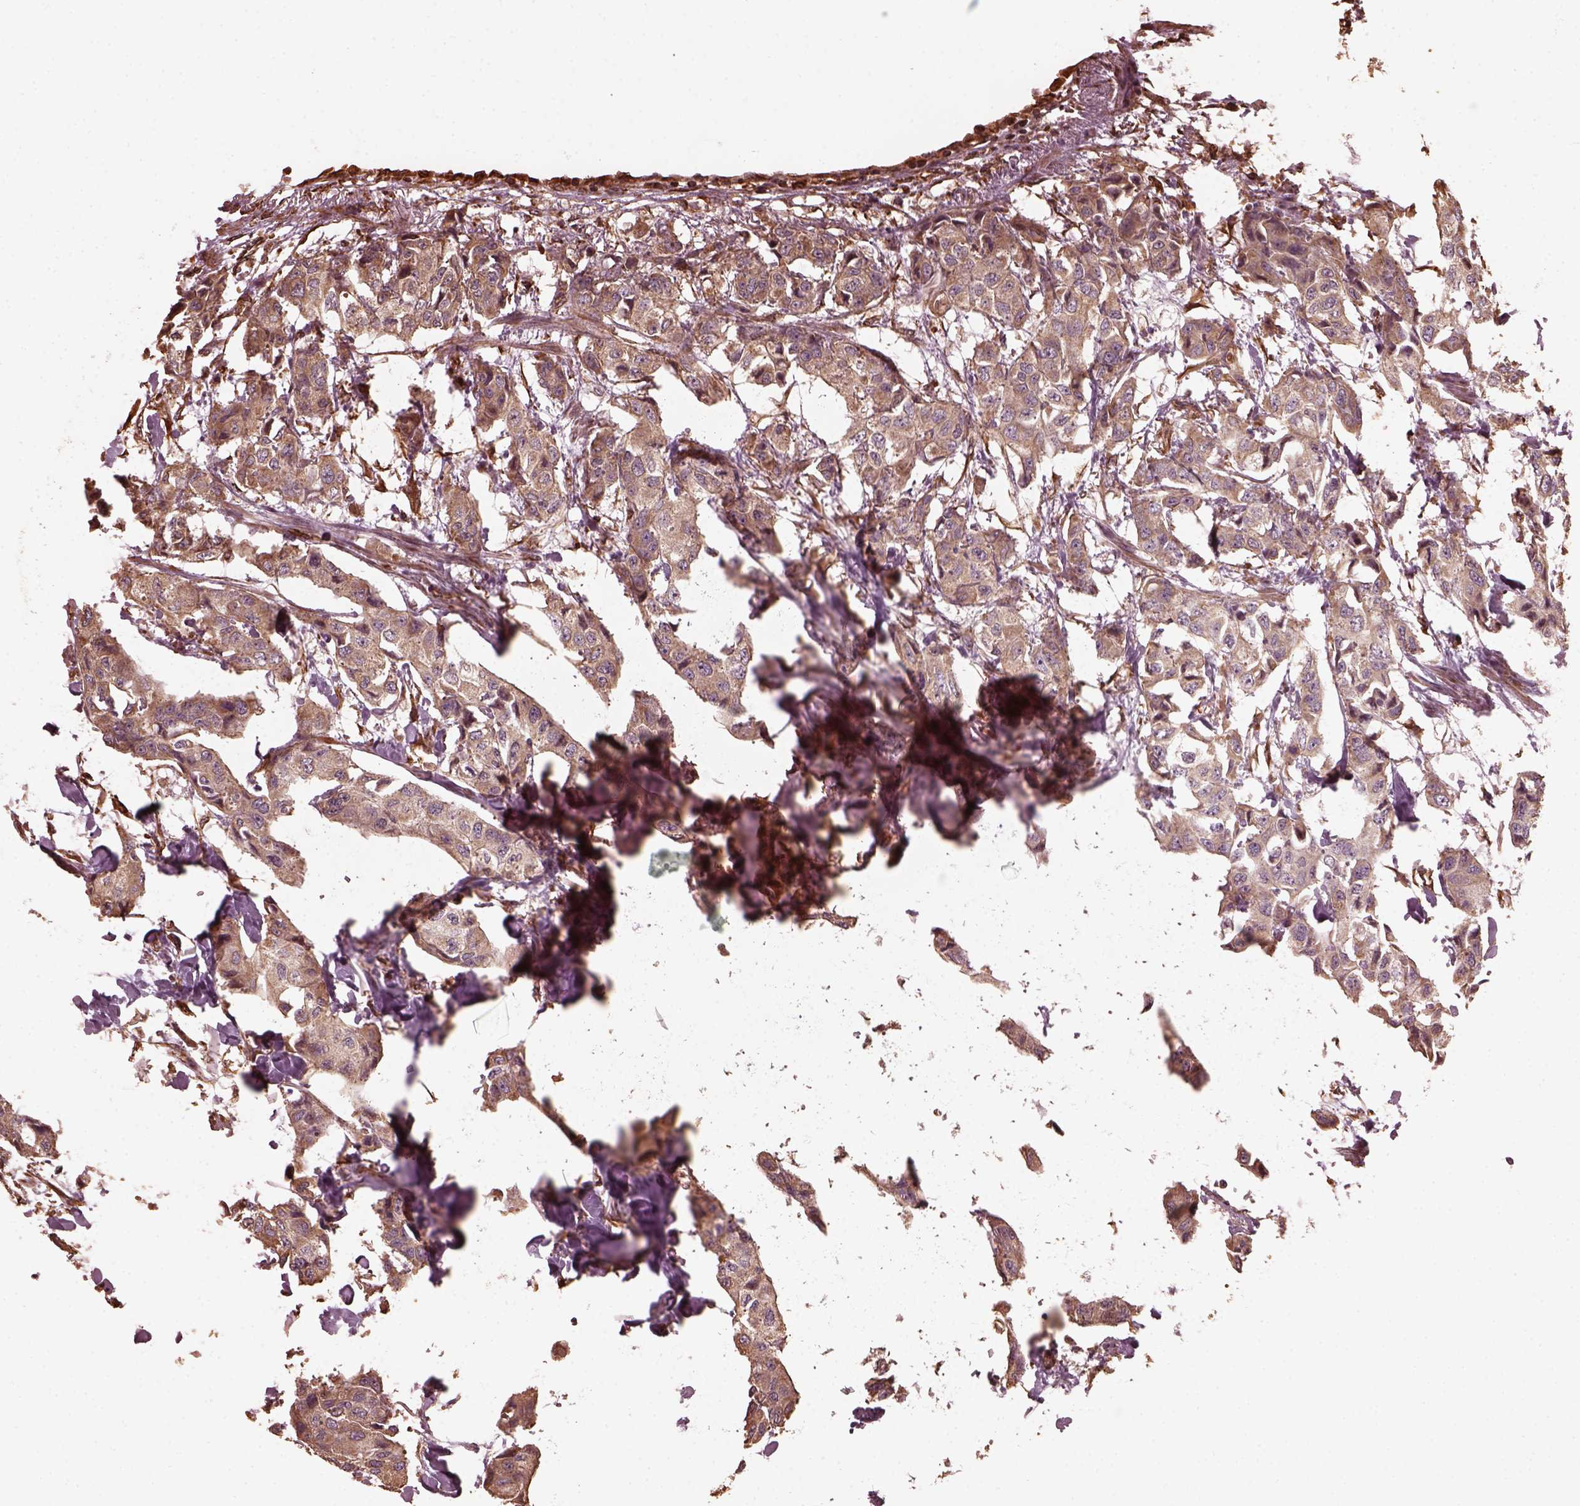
{"staining": {"intensity": "weak", "quantity": "25%-75%", "location": "cytoplasmic/membranous"}, "tissue": "breast cancer", "cell_type": "Tumor cells", "image_type": "cancer", "snomed": [{"axis": "morphology", "description": "Duct carcinoma"}, {"axis": "topography", "description": "Breast"}], "caption": "Tumor cells show low levels of weak cytoplasmic/membranous expression in about 25%-75% of cells in breast cancer.", "gene": "GTPBP1", "patient": {"sex": "female", "age": 80}}